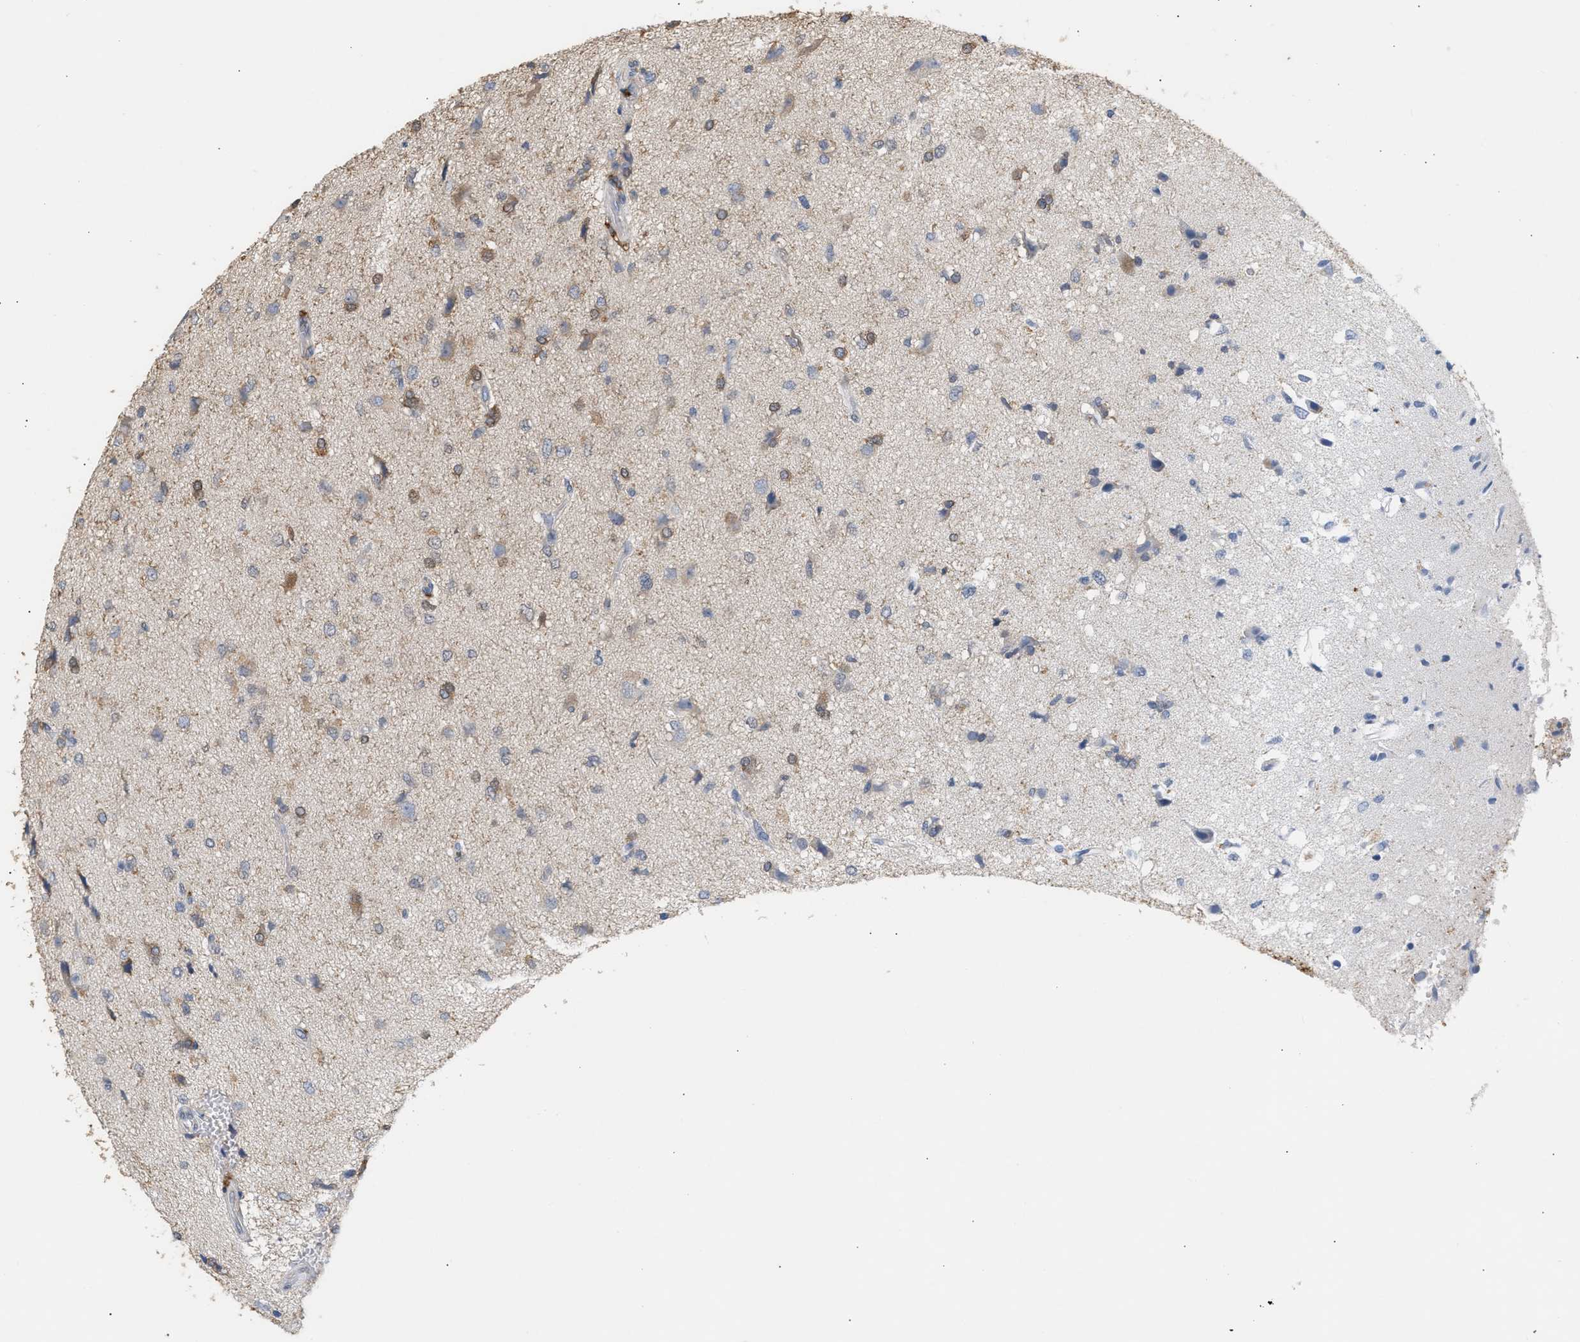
{"staining": {"intensity": "weak", "quantity": "25%-75%", "location": "cytoplasmic/membranous"}, "tissue": "glioma", "cell_type": "Tumor cells", "image_type": "cancer", "snomed": [{"axis": "morphology", "description": "Glioma, malignant, High grade"}, {"axis": "topography", "description": "Brain"}], "caption": "A brown stain highlights weak cytoplasmic/membranous staining of a protein in glioma tumor cells.", "gene": "GCN1", "patient": {"sex": "female", "age": 59}}